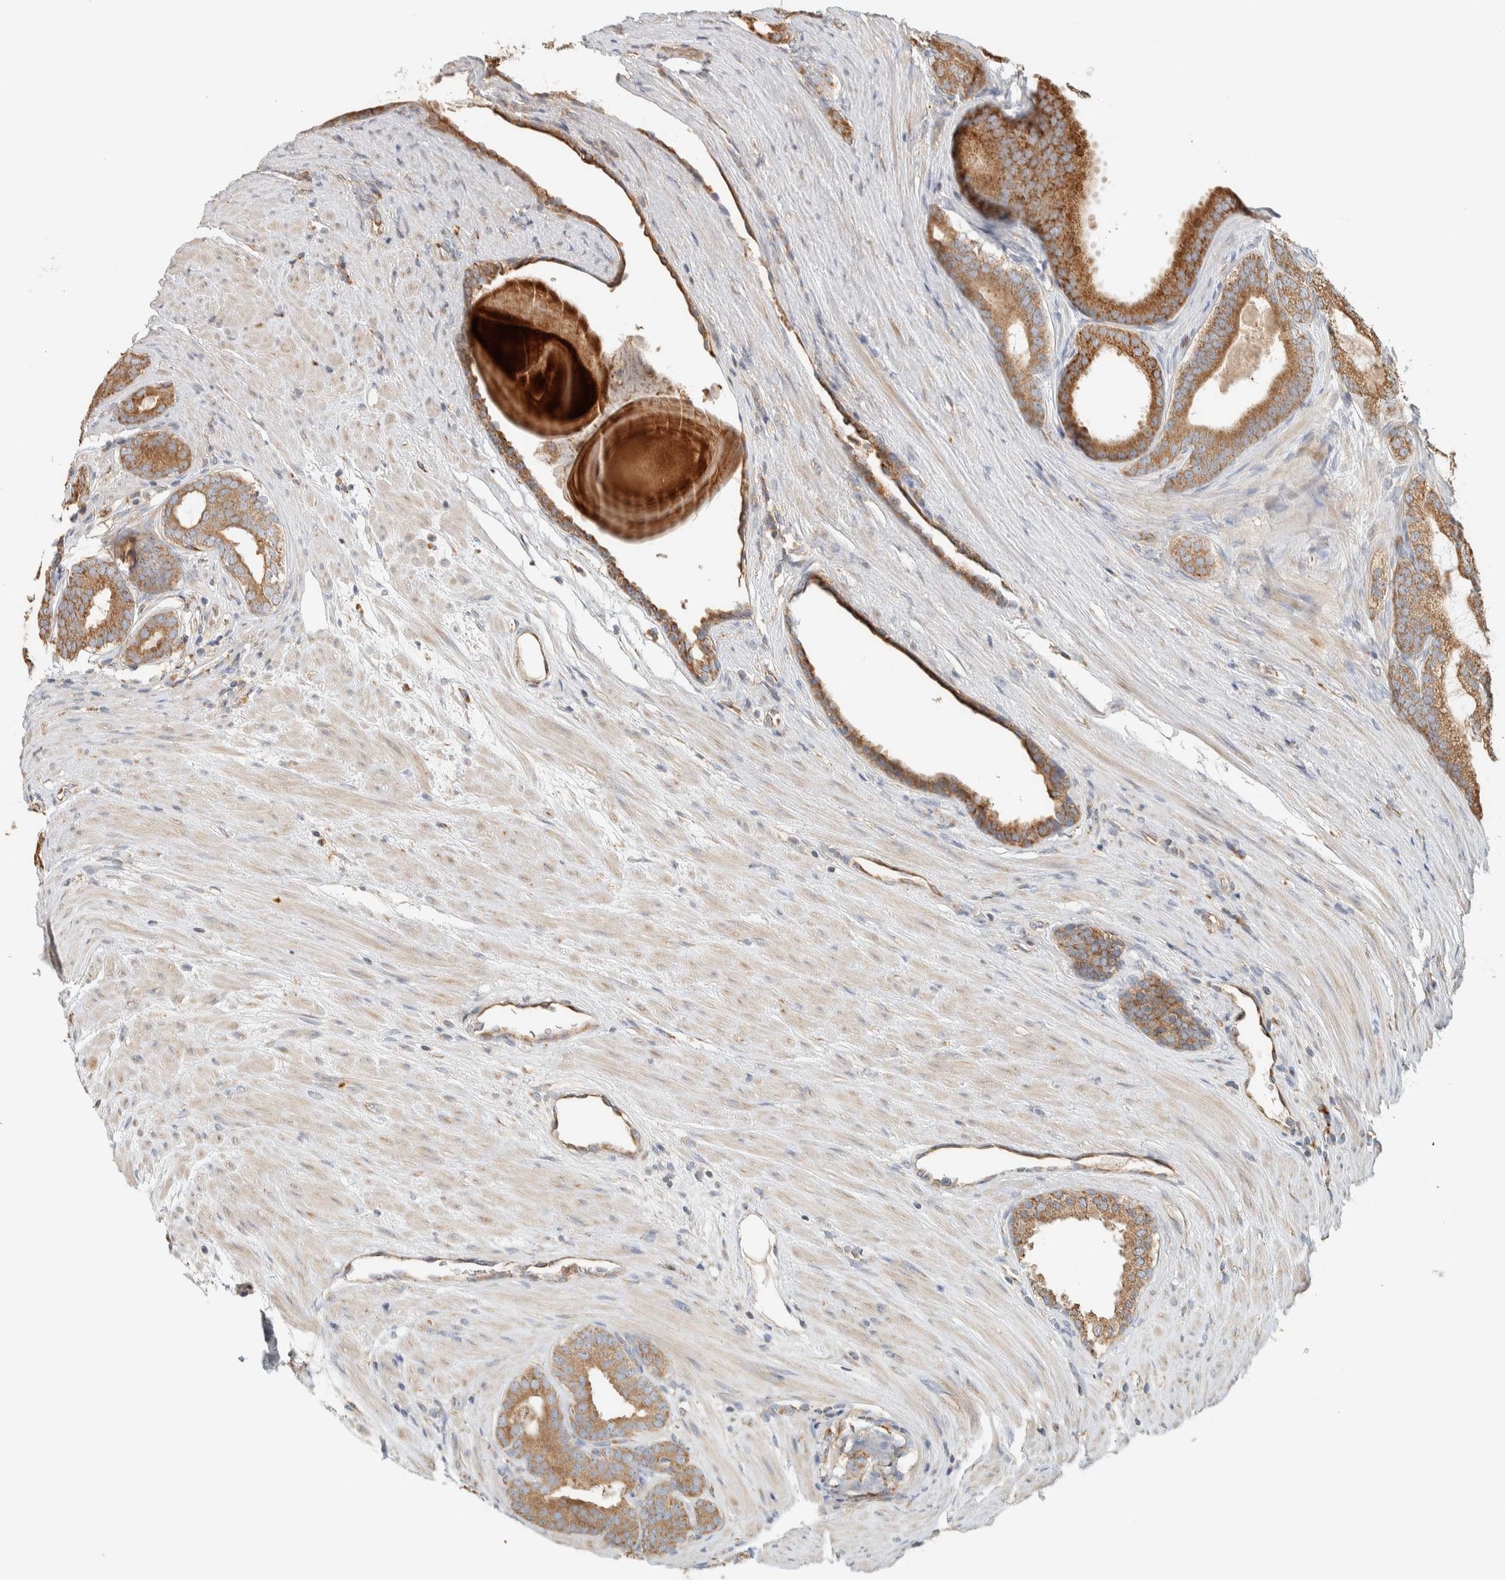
{"staining": {"intensity": "moderate", "quantity": ">75%", "location": "cytoplasmic/membranous"}, "tissue": "prostate cancer", "cell_type": "Tumor cells", "image_type": "cancer", "snomed": [{"axis": "morphology", "description": "Adenocarcinoma, High grade"}, {"axis": "topography", "description": "Prostate"}], "caption": "Tumor cells show moderate cytoplasmic/membranous expression in approximately >75% of cells in prostate cancer (high-grade adenocarcinoma).", "gene": "RAB11FIP1", "patient": {"sex": "male", "age": 60}}